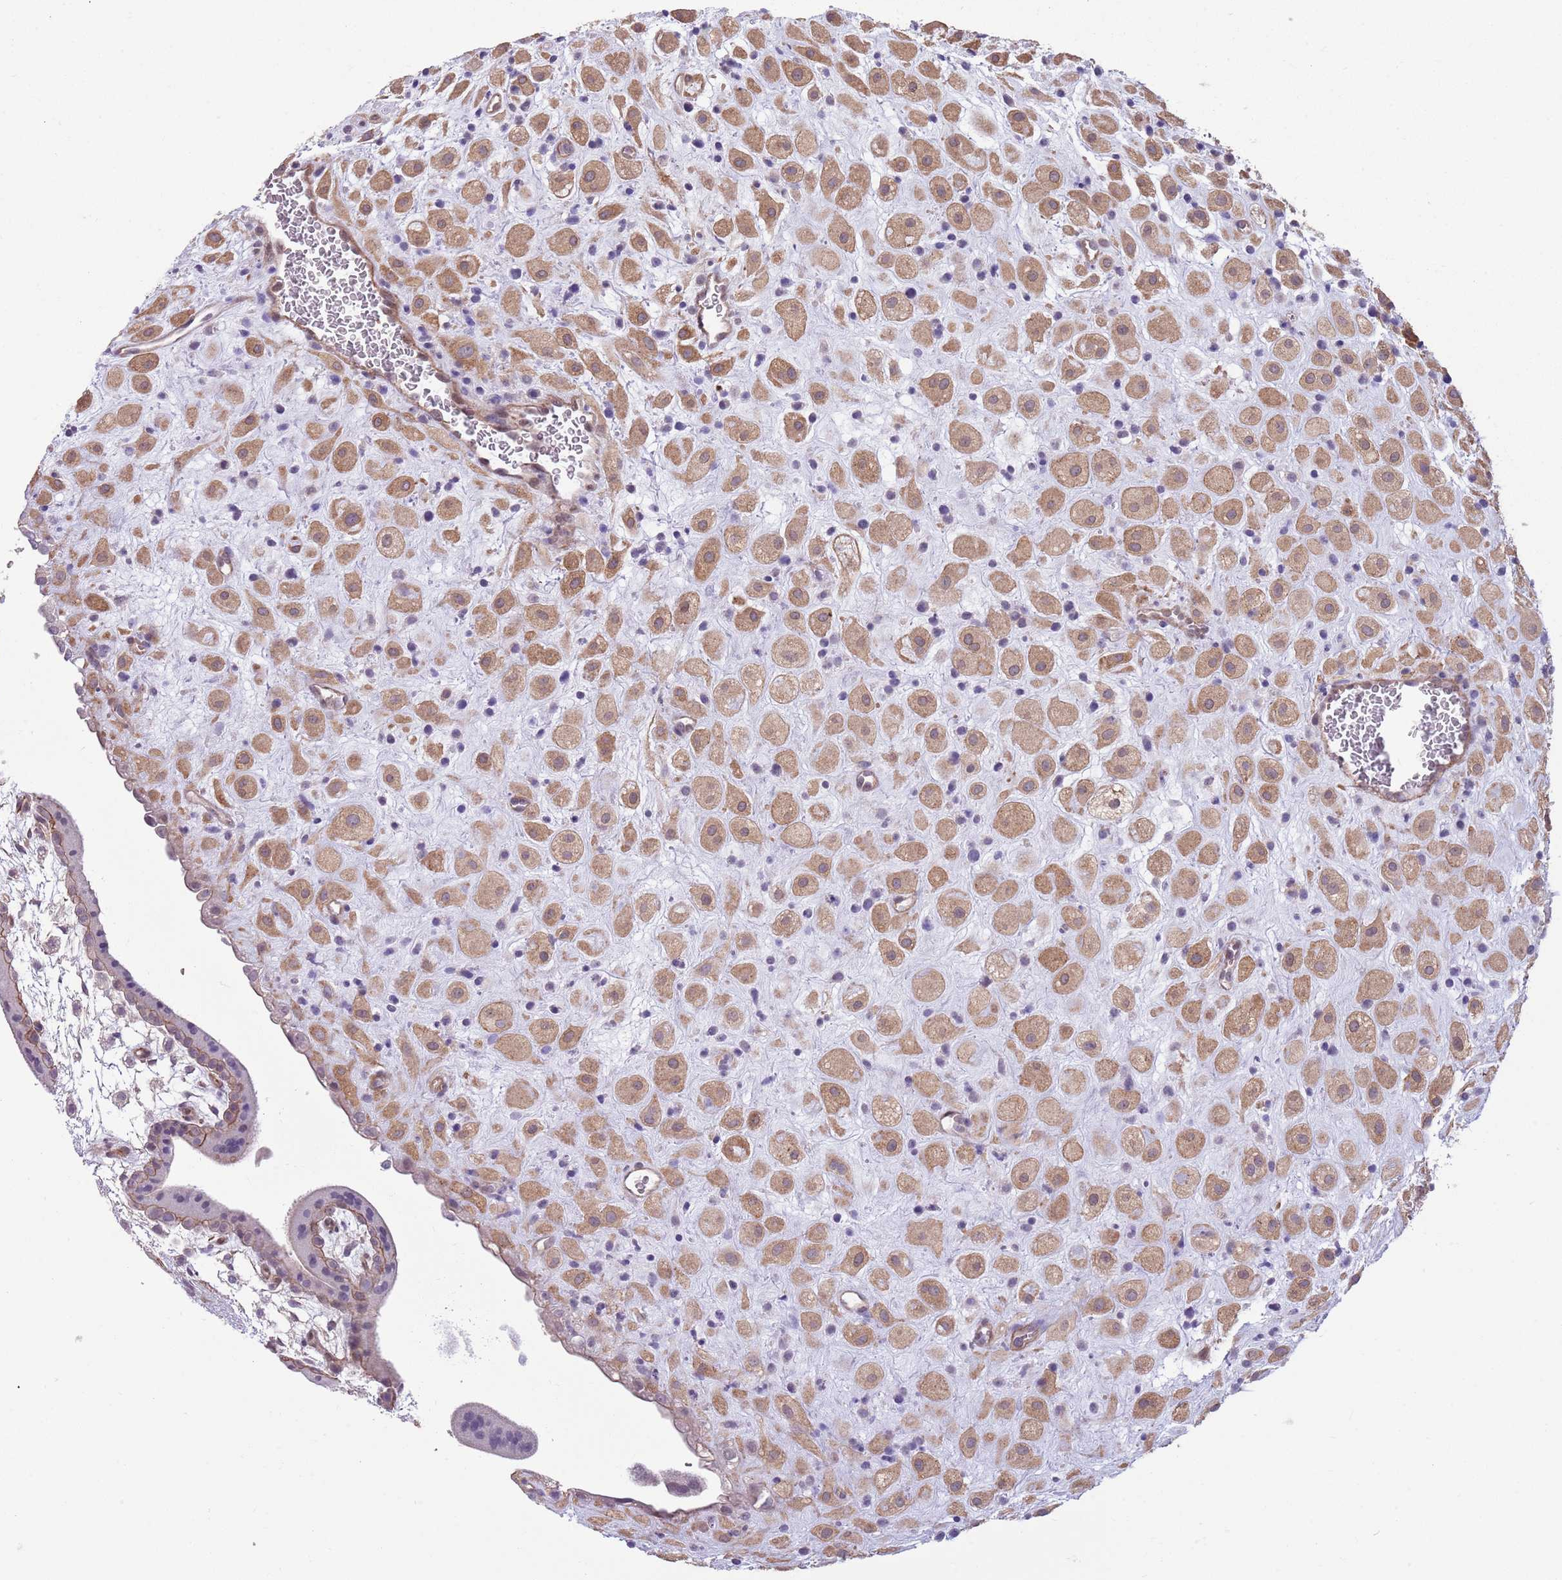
{"staining": {"intensity": "moderate", "quantity": ">75%", "location": "cytoplasmic/membranous"}, "tissue": "placenta", "cell_type": "Decidual cells", "image_type": "normal", "snomed": [{"axis": "morphology", "description": "Normal tissue, NOS"}, {"axis": "topography", "description": "Placenta"}], "caption": "Immunohistochemistry (DAB) staining of unremarkable human placenta demonstrates moderate cytoplasmic/membranous protein positivity in approximately >75% of decidual cells.", "gene": "CREBZF", "patient": {"sex": "female", "age": 35}}